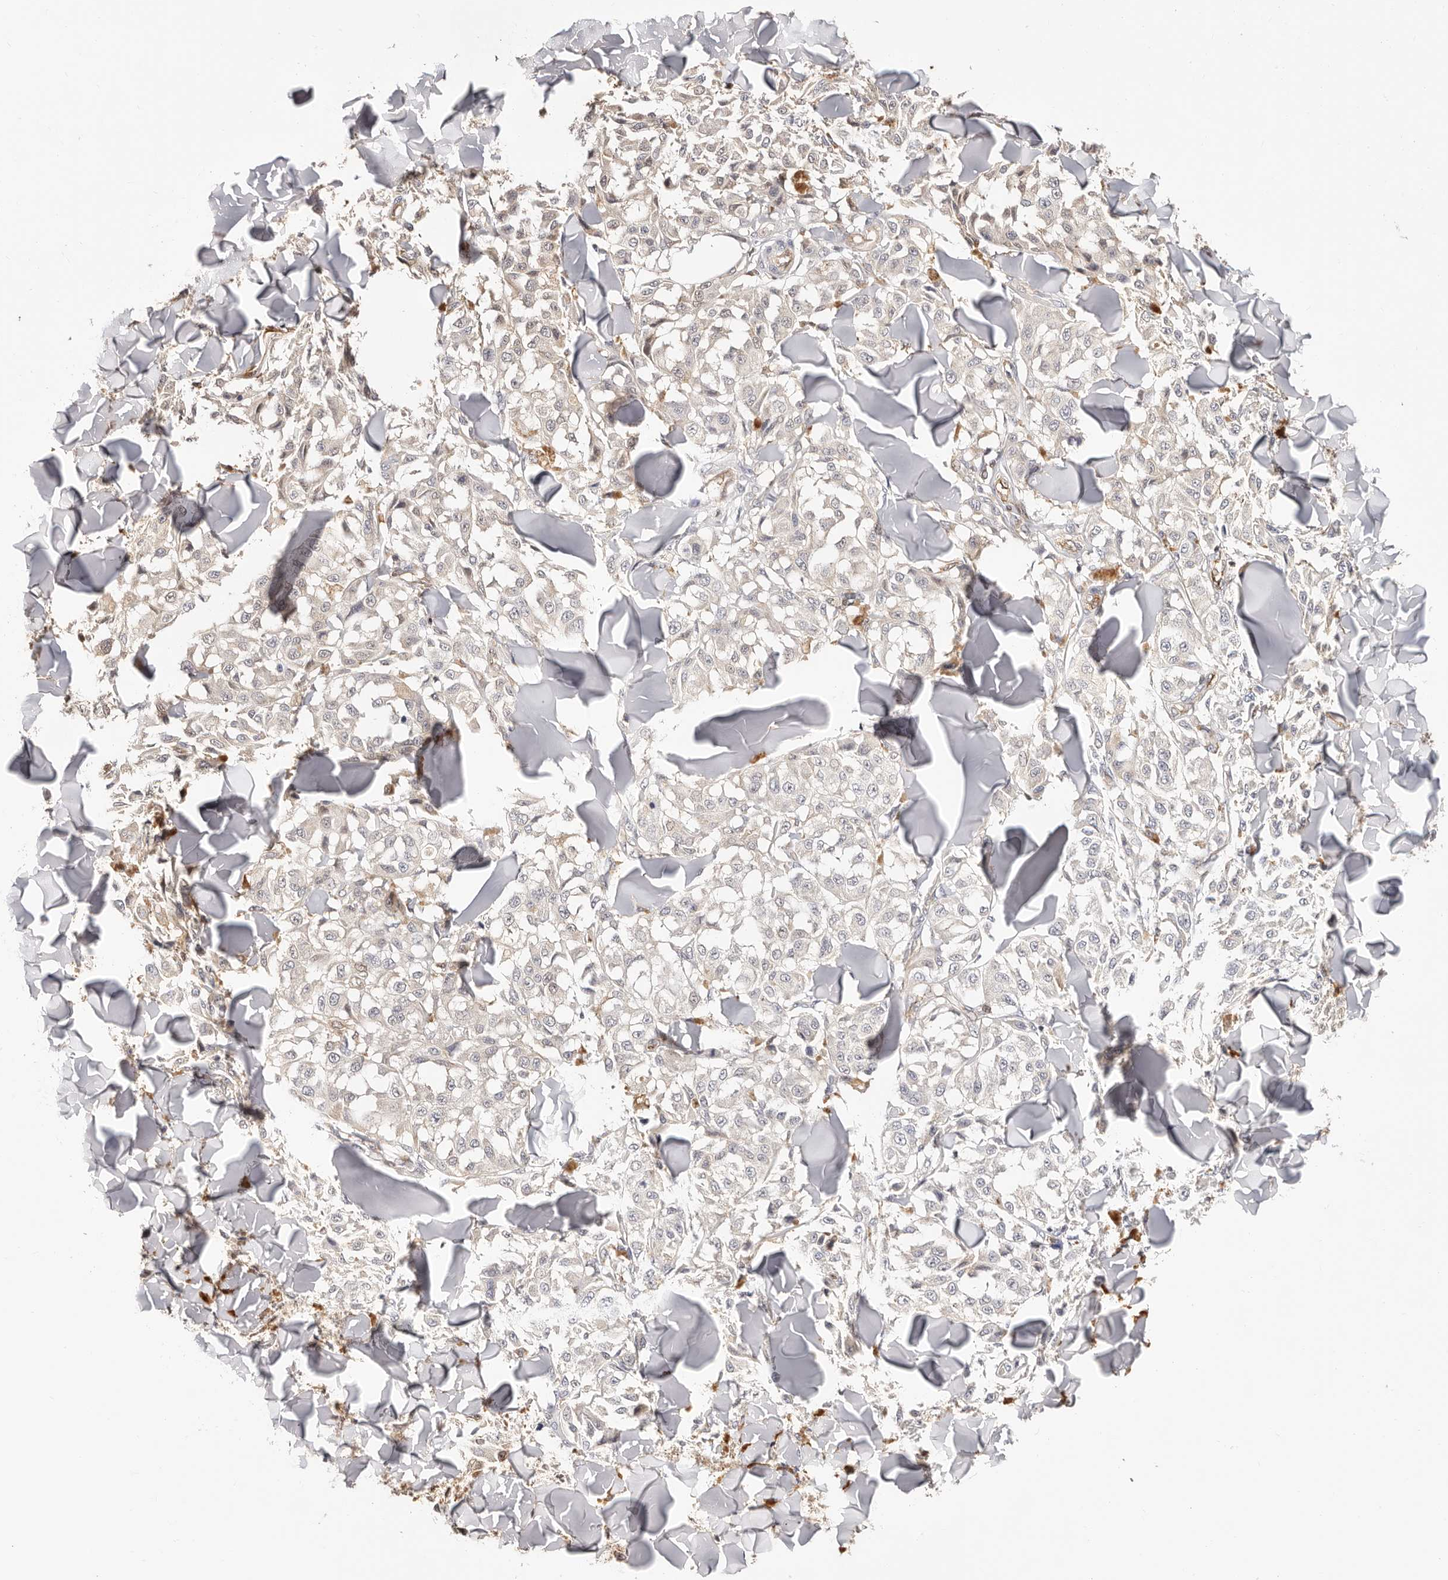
{"staining": {"intensity": "negative", "quantity": "none", "location": "none"}, "tissue": "melanoma", "cell_type": "Tumor cells", "image_type": "cancer", "snomed": [{"axis": "morphology", "description": "Malignant melanoma, NOS"}, {"axis": "topography", "description": "Skin"}], "caption": "A high-resolution photomicrograph shows IHC staining of melanoma, which shows no significant positivity in tumor cells. (Stains: DAB immunohistochemistry (IHC) with hematoxylin counter stain, Microscopy: brightfield microscopy at high magnification).", "gene": "STAT5A", "patient": {"sex": "female", "age": 64}}